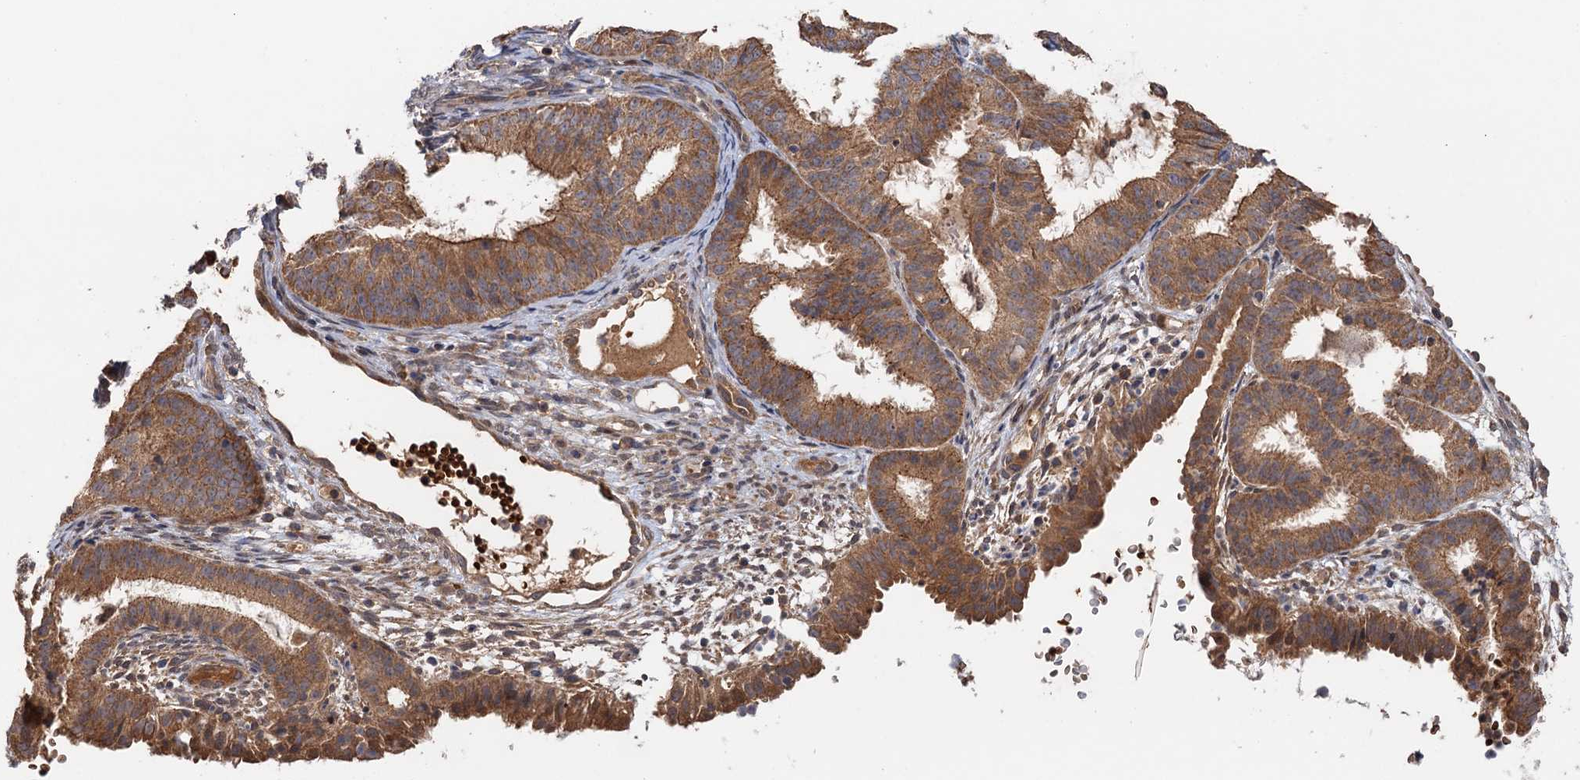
{"staining": {"intensity": "moderate", "quantity": ">75%", "location": "cytoplasmic/membranous"}, "tissue": "endometrial cancer", "cell_type": "Tumor cells", "image_type": "cancer", "snomed": [{"axis": "morphology", "description": "Adenocarcinoma, NOS"}, {"axis": "topography", "description": "Endometrium"}], "caption": "Endometrial cancer stained with a protein marker displays moderate staining in tumor cells.", "gene": "SNX32", "patient": {"sex": "female", "age": 51}}